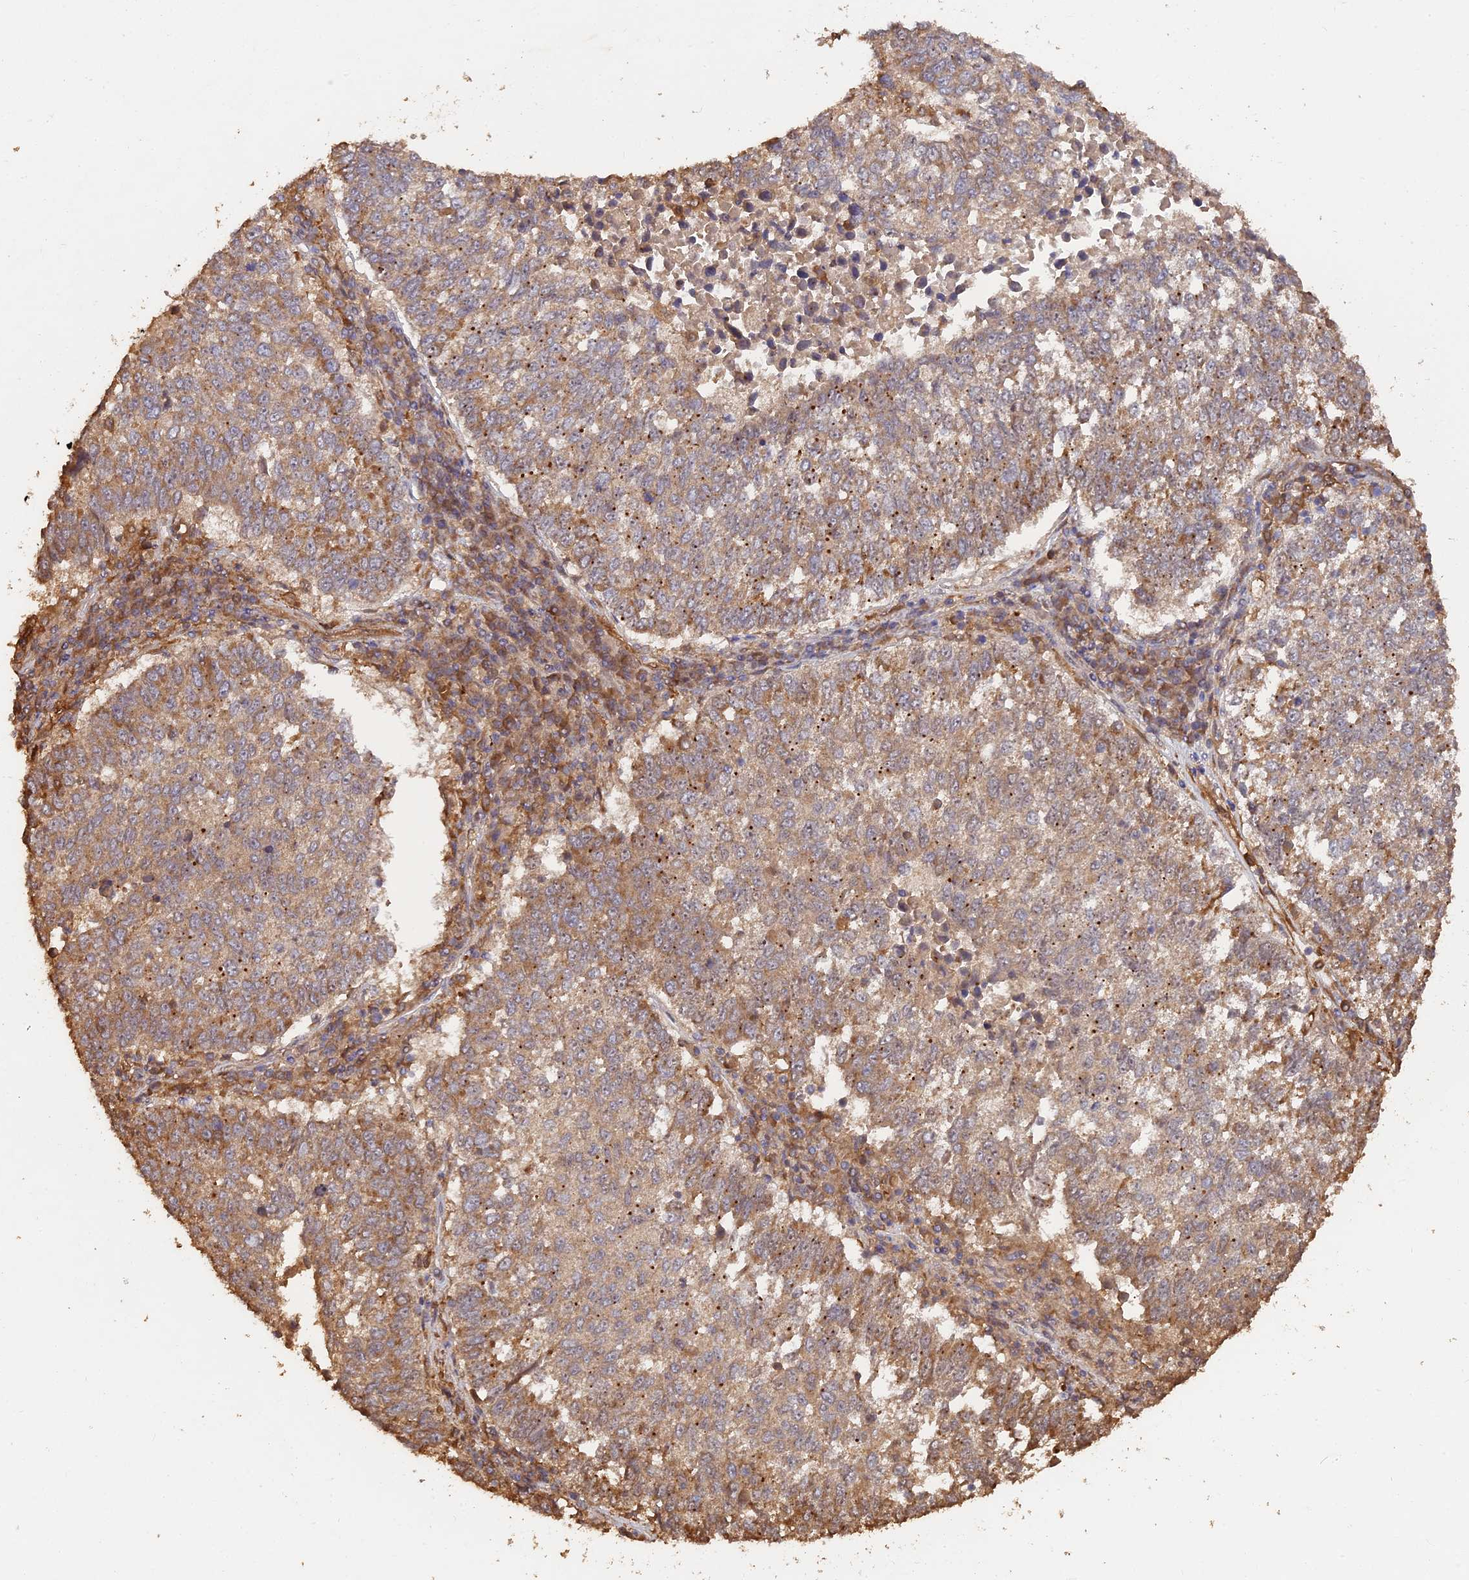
{"staining": {"intensity": "moderate", "quantity": "25%-75%", "location": "cytoplasmic/membranous"}, "tissue": "lung cancer", "cell_type": "Tumor cells", "image_type": "cancer", "snomed": [{"axis": "morphology", "description": "Squamous cell carcinoma, NOS"}, {"axis": "topography", "description": "Lung"}], "caption": "This histopathology image exhibits lung cancer stained with immunohistochemistry to label a protein in brown. The cytoplasmic/membranous of tumor cells show moderate positivity for the protein. Nuclei are counter-stained blue.", "gene": "SAC3D1", "patient": {"sex": "male", "age": 73}}